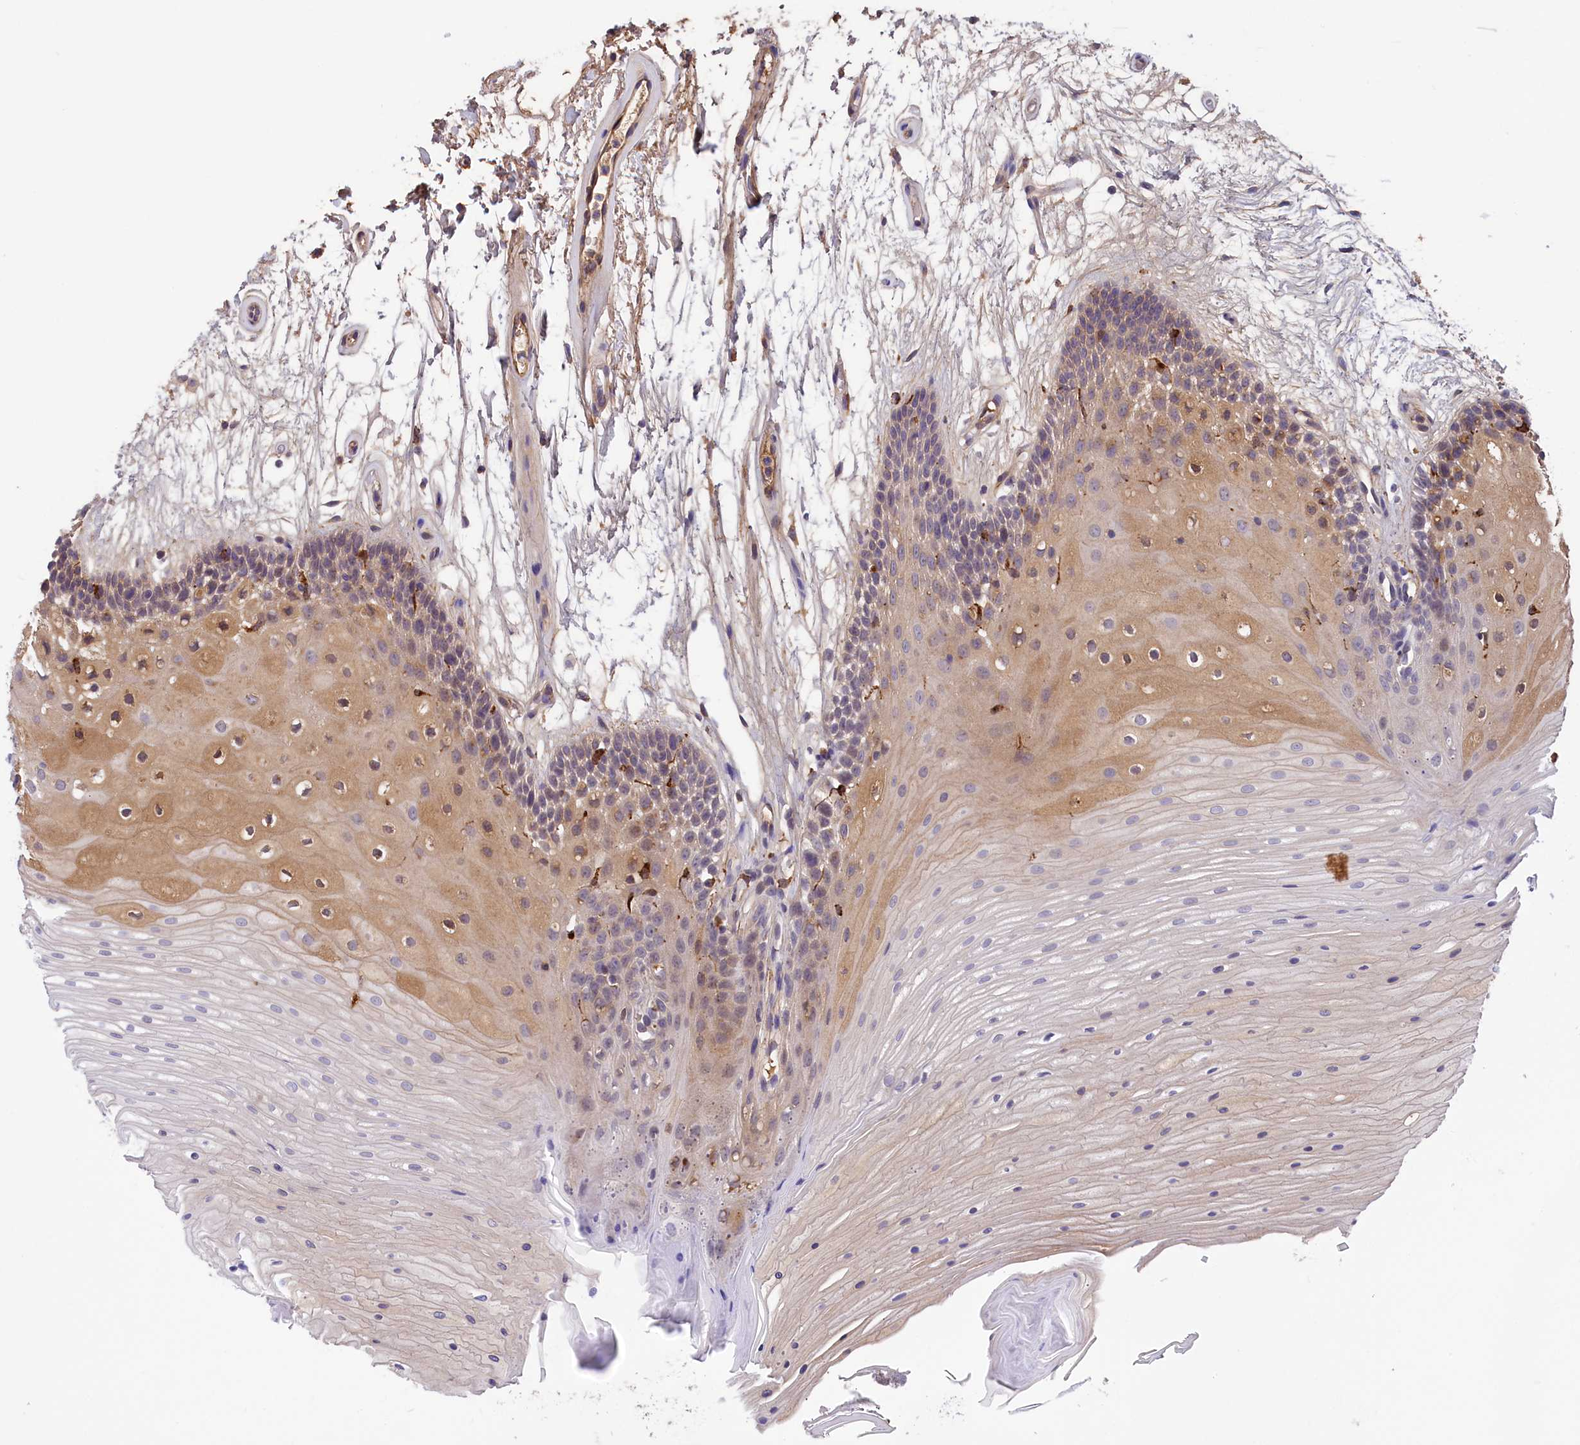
{"staining": {"intensity": "weak", "quantity": "25%-75%", "location": "cytoplasmic/membranous,nuclear"}, "tissue": "oral mucosa", "cell_type": "Squamous epithelial cells", "image_type": "normal", "snomed": [{"axis": "morphology", "description": "Normal tissue, NOS"}, {"axis": "topography", "description": "Oral tissue"}], "caption": "DAB (3,3'-diaminobenzidine) immunohistochemical staining of benign oral mucosa exhibits weak cytoplasmic/membranous,nuclear protein expression in approximately 25%-75% of squamous epithelial cells. (DAB (3,3'-diaminobenzidine) IHC with brightfield microscopy, high magnification).", "gene": "STYX", "patient": {"sex": "female", "age": 80}}